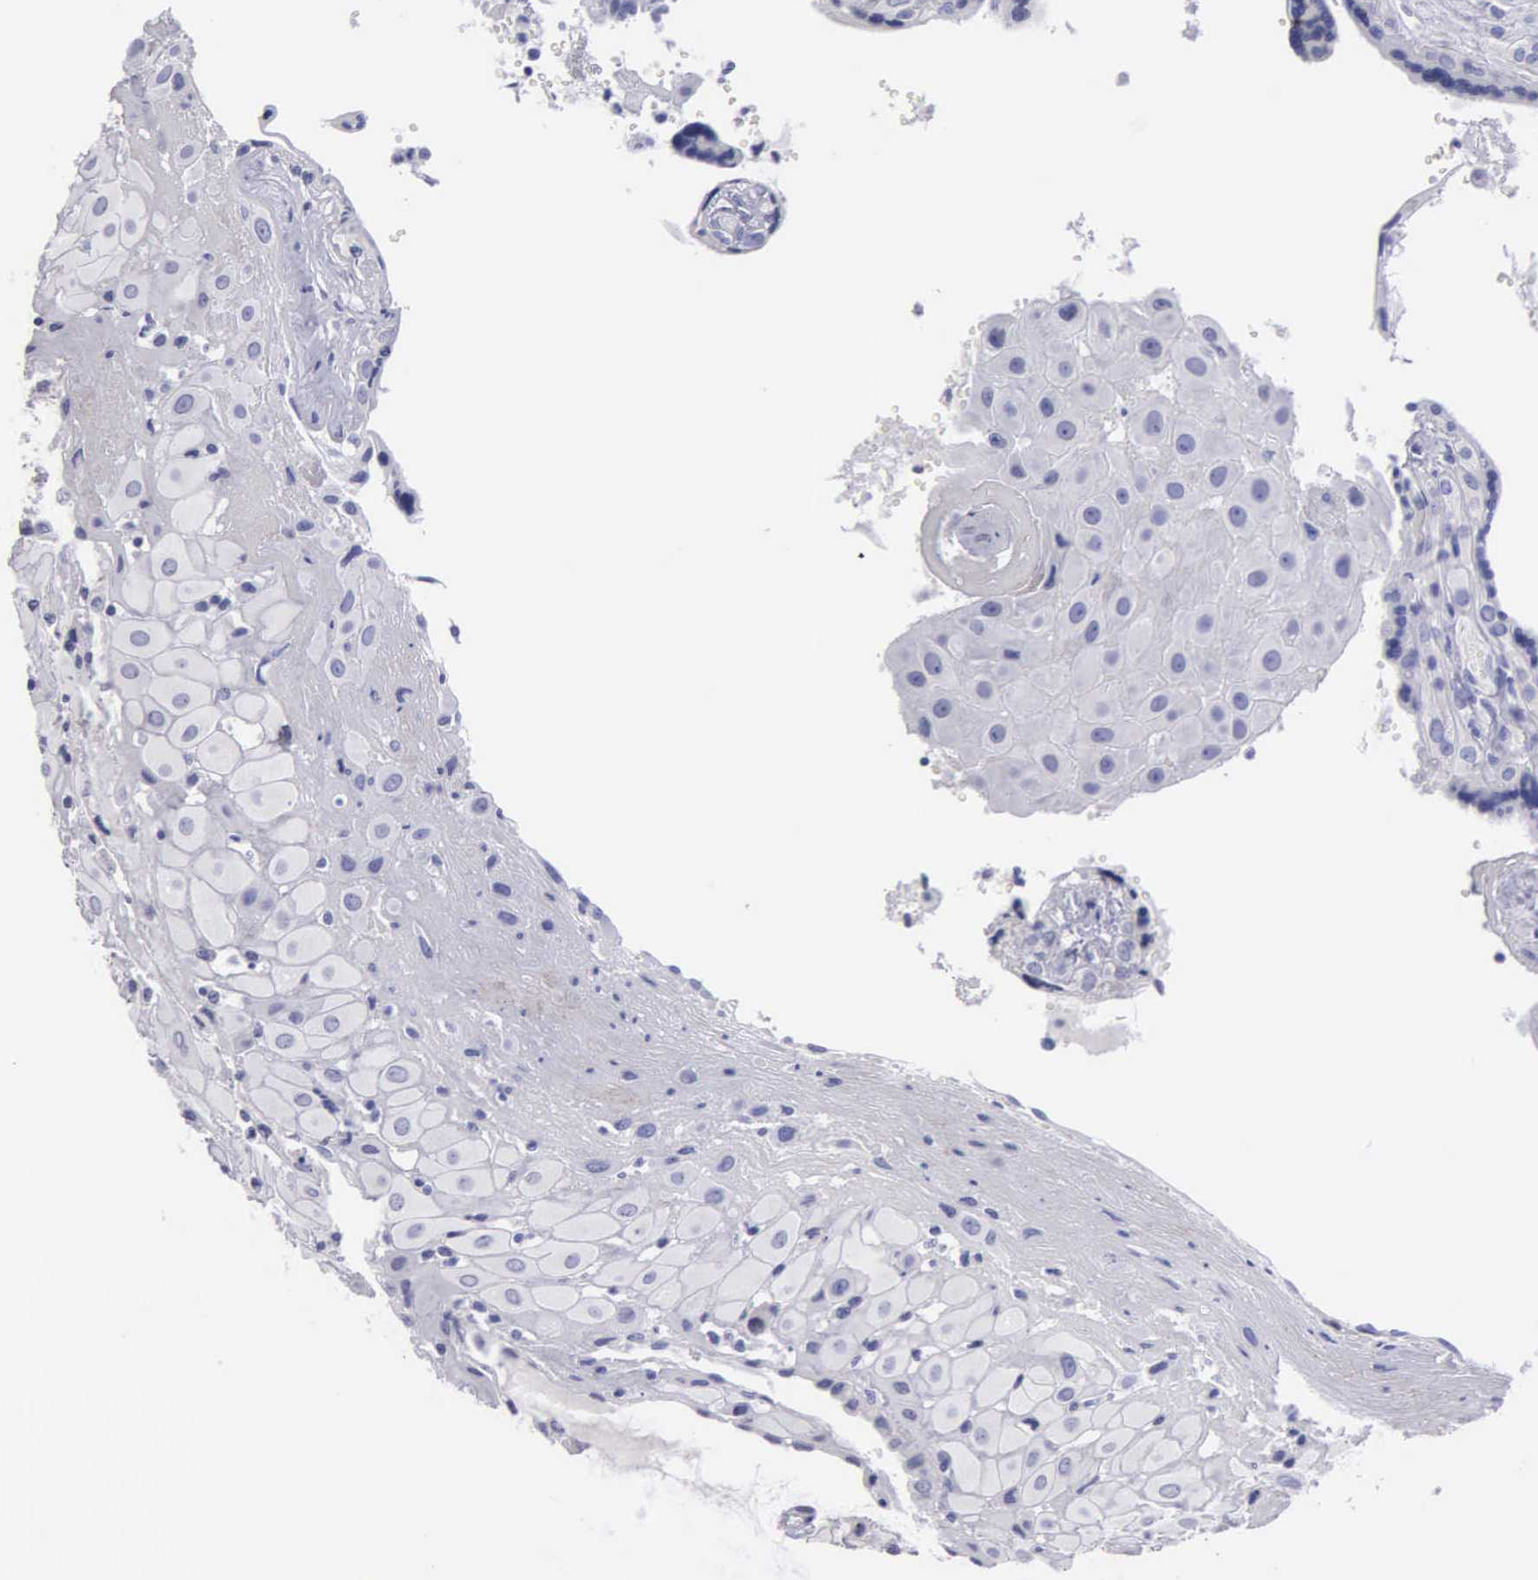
{"staining": {"intensity": "negative", "quantity": "none", "location": "none"}, "tissue": "placenta", "cell_type": "Decidual cells", "image_type": "normal", "snomed": [{"axis": "morphology", "description": "Normal tissue, NOS"}, {"axis": "topography", "description": "Placenta"}], "caption": "Placenta stained for a protein using immunohistochemistry (IHC) demonstrates no expression decidual cells.", "gene": "FBLN5", "patient": {"sex": "female", "age": 24}}